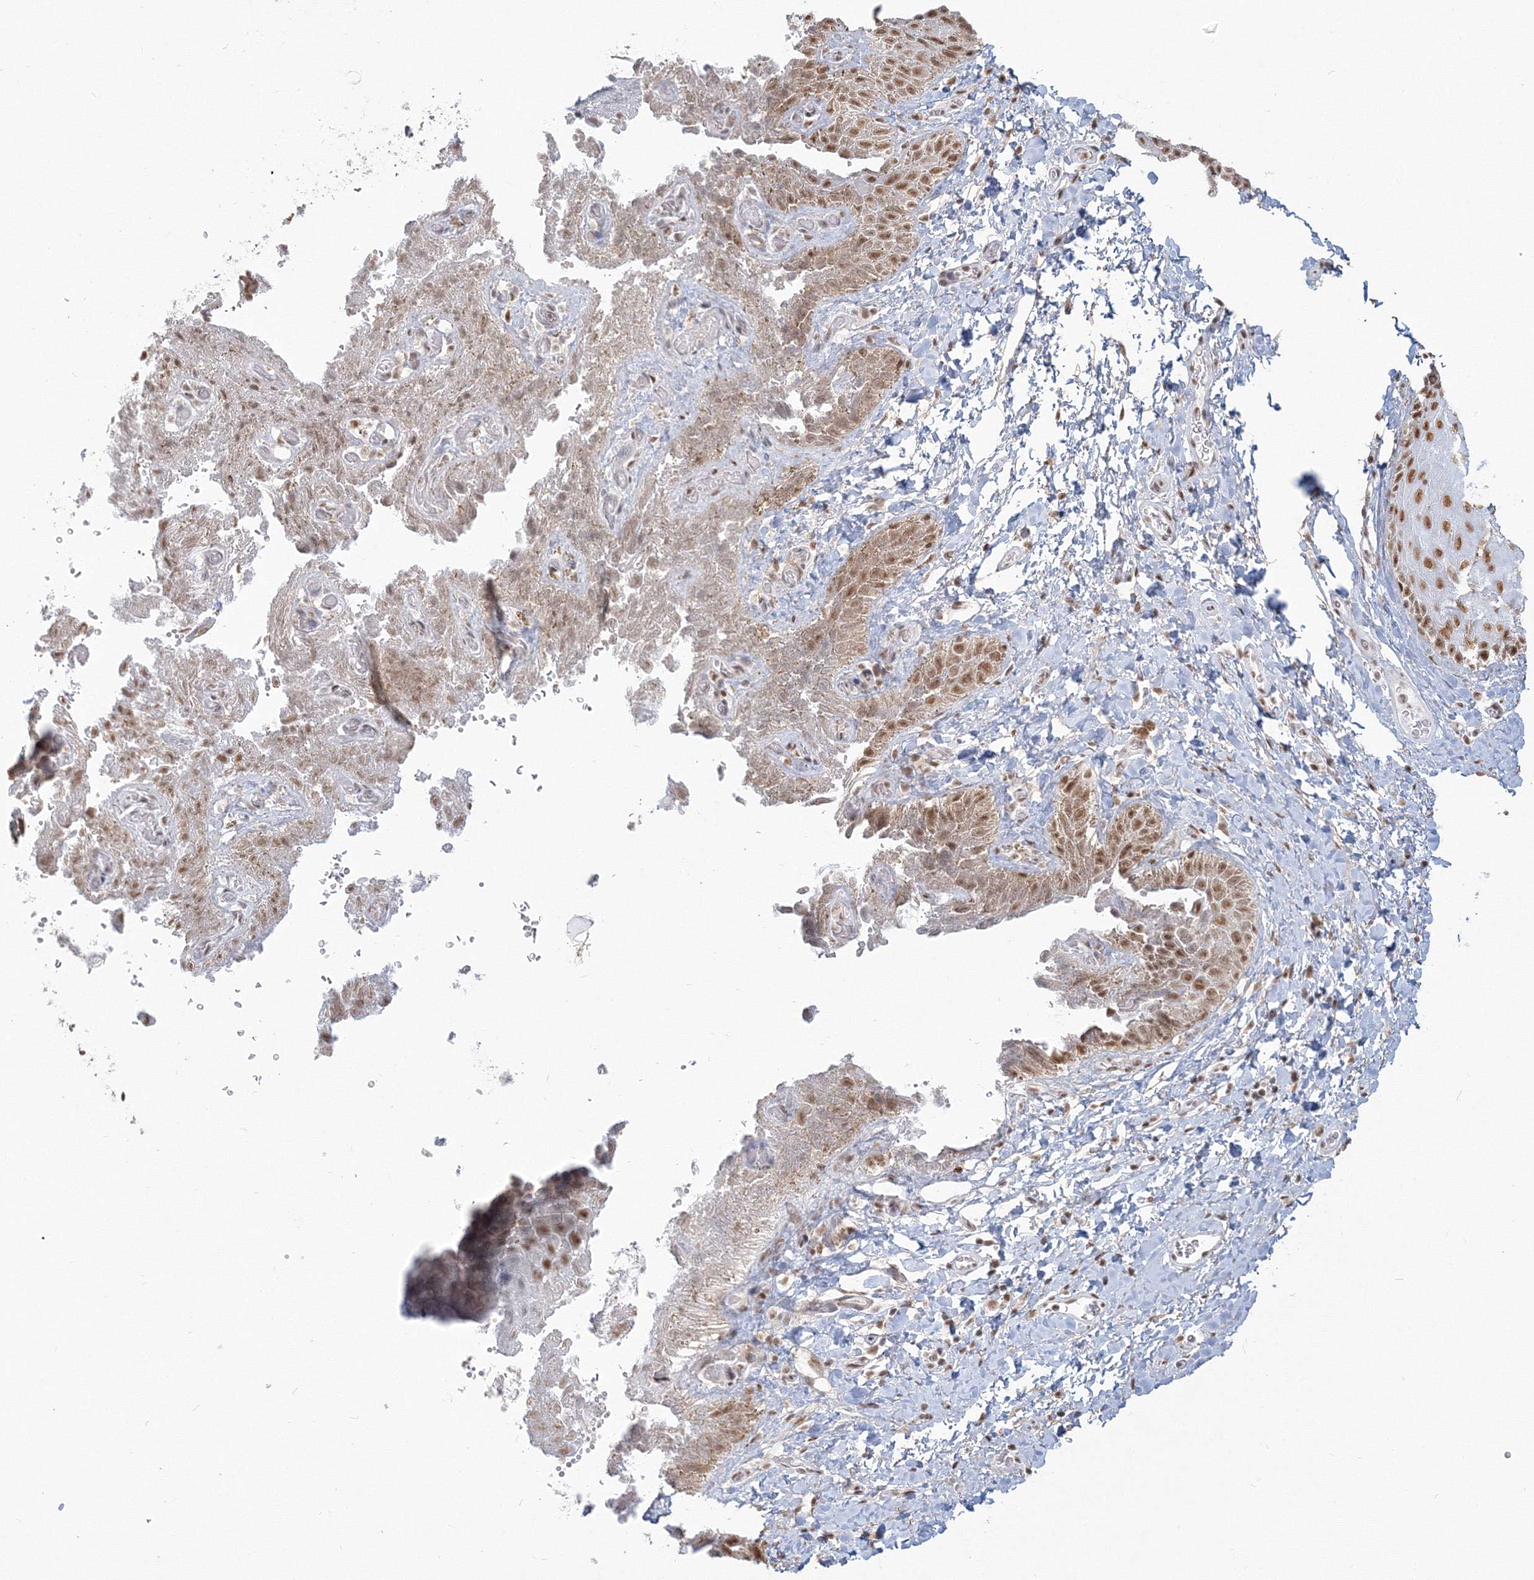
{"staining": {"intensity": "strong", "quantity": ">75%", "location": "nuclear"}, "tissue": "skin", "cell_type": "Epidermal cells", "image_type": "normal", "snomed": [{"axis": "morphology", "description": "Normal tissue, NOS"}, {"axis": "topography", "description": "Anal"}], "caption": "Unremarkable skin demonstrates strong nuclear positivity in approximately >75% of epidermal cells, visualized by immunohistochemistry.", "gene": "PPP4R2", "patient": {"sex": "male", "age": 44}}